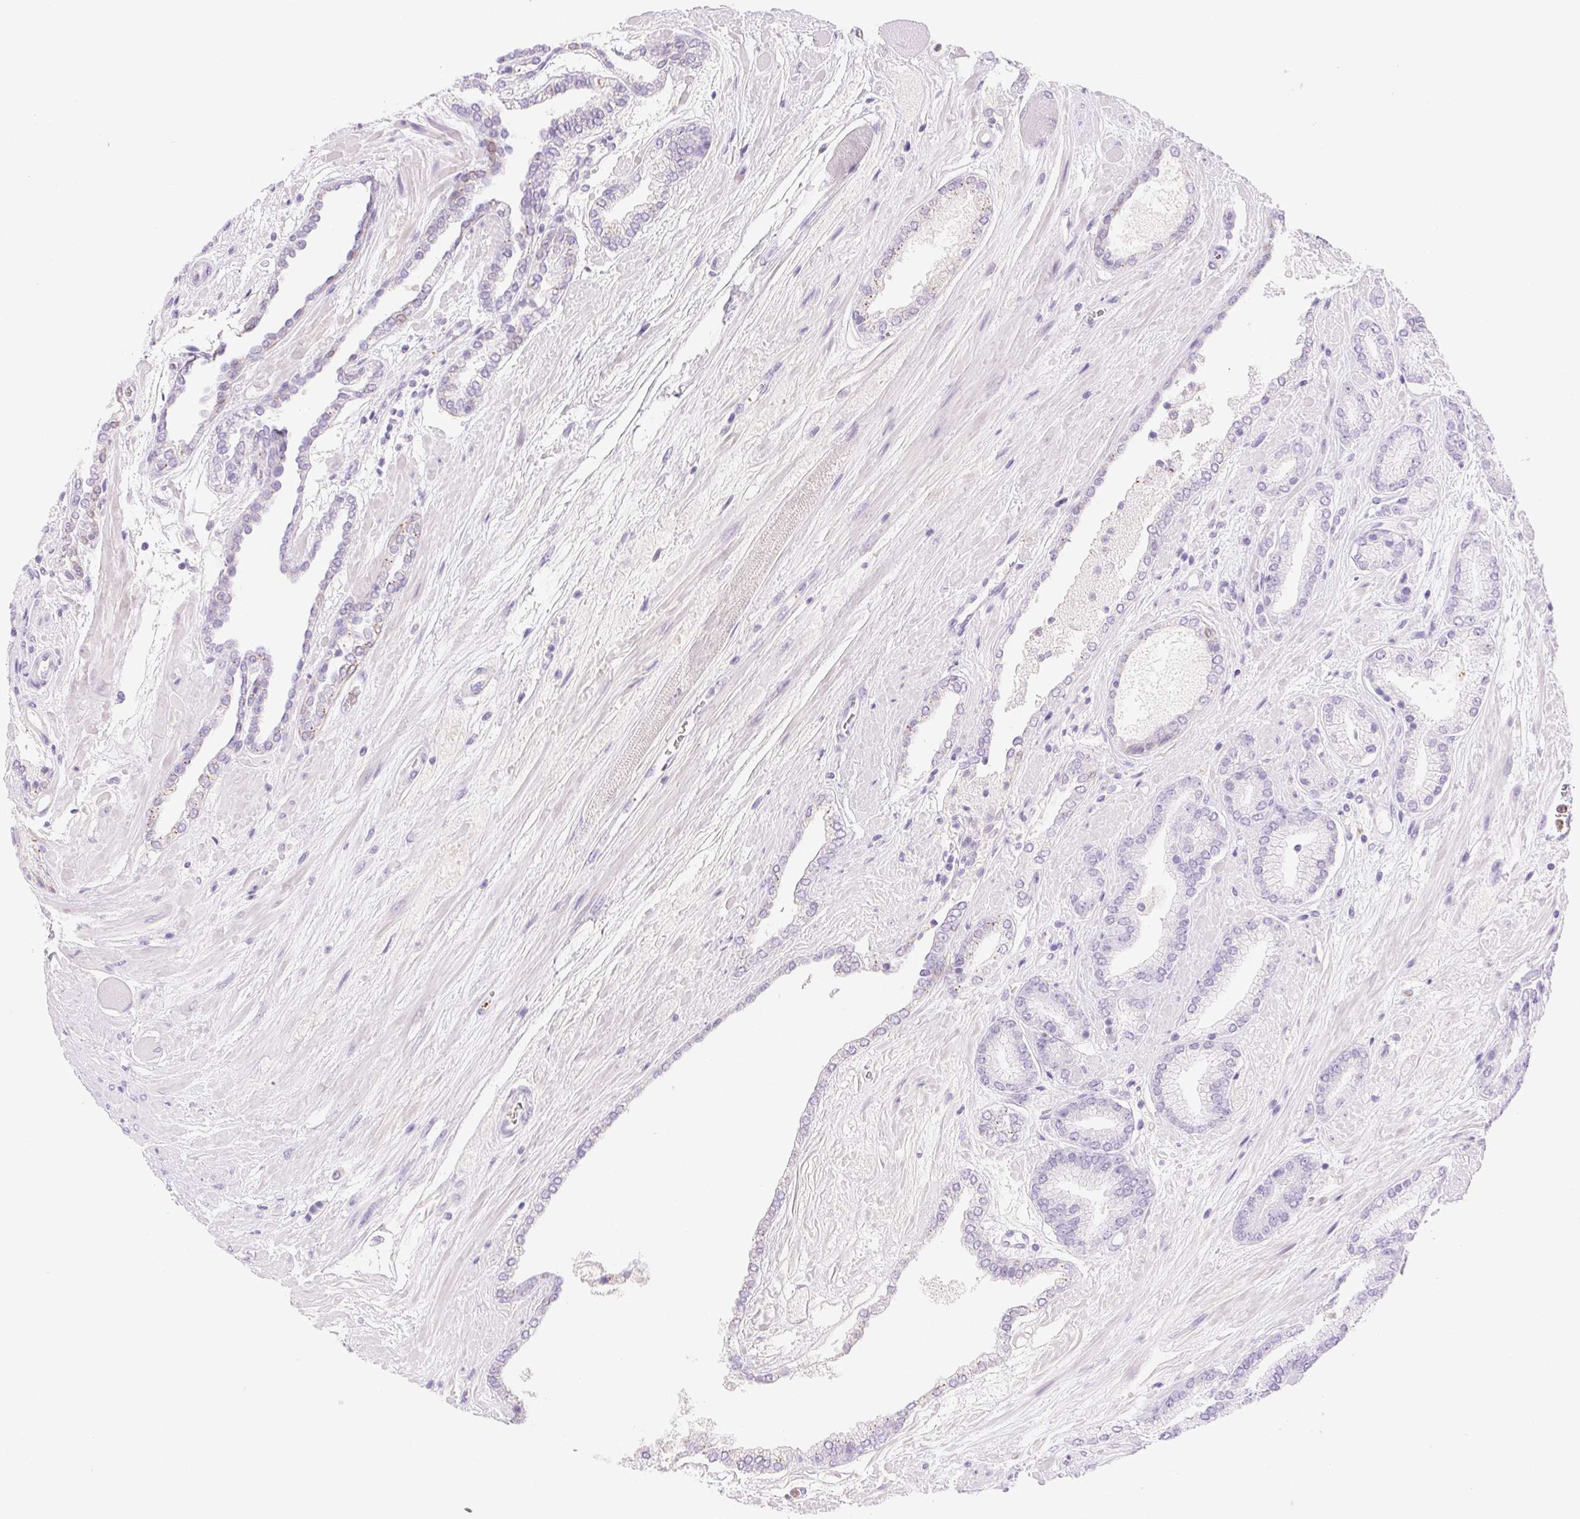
{"staining": {"intensity": "negative", "quantity": "none", "location": "none"}, "tissue": "prostate cancer", "cell_type": "Tumor cells", "image_type": "cancer", "snomed": [{"axis": "morphology", "description": "Adenocarcinoma, High grade"}, {"axis": "topography", "description": "Prostate"}], "caption": "DAB immunohistochemical staining of prostate cancer exhibits no significant staining in tumor cells.", "gene": "FGA", "patient": {"sex": "male", "age": 56}}